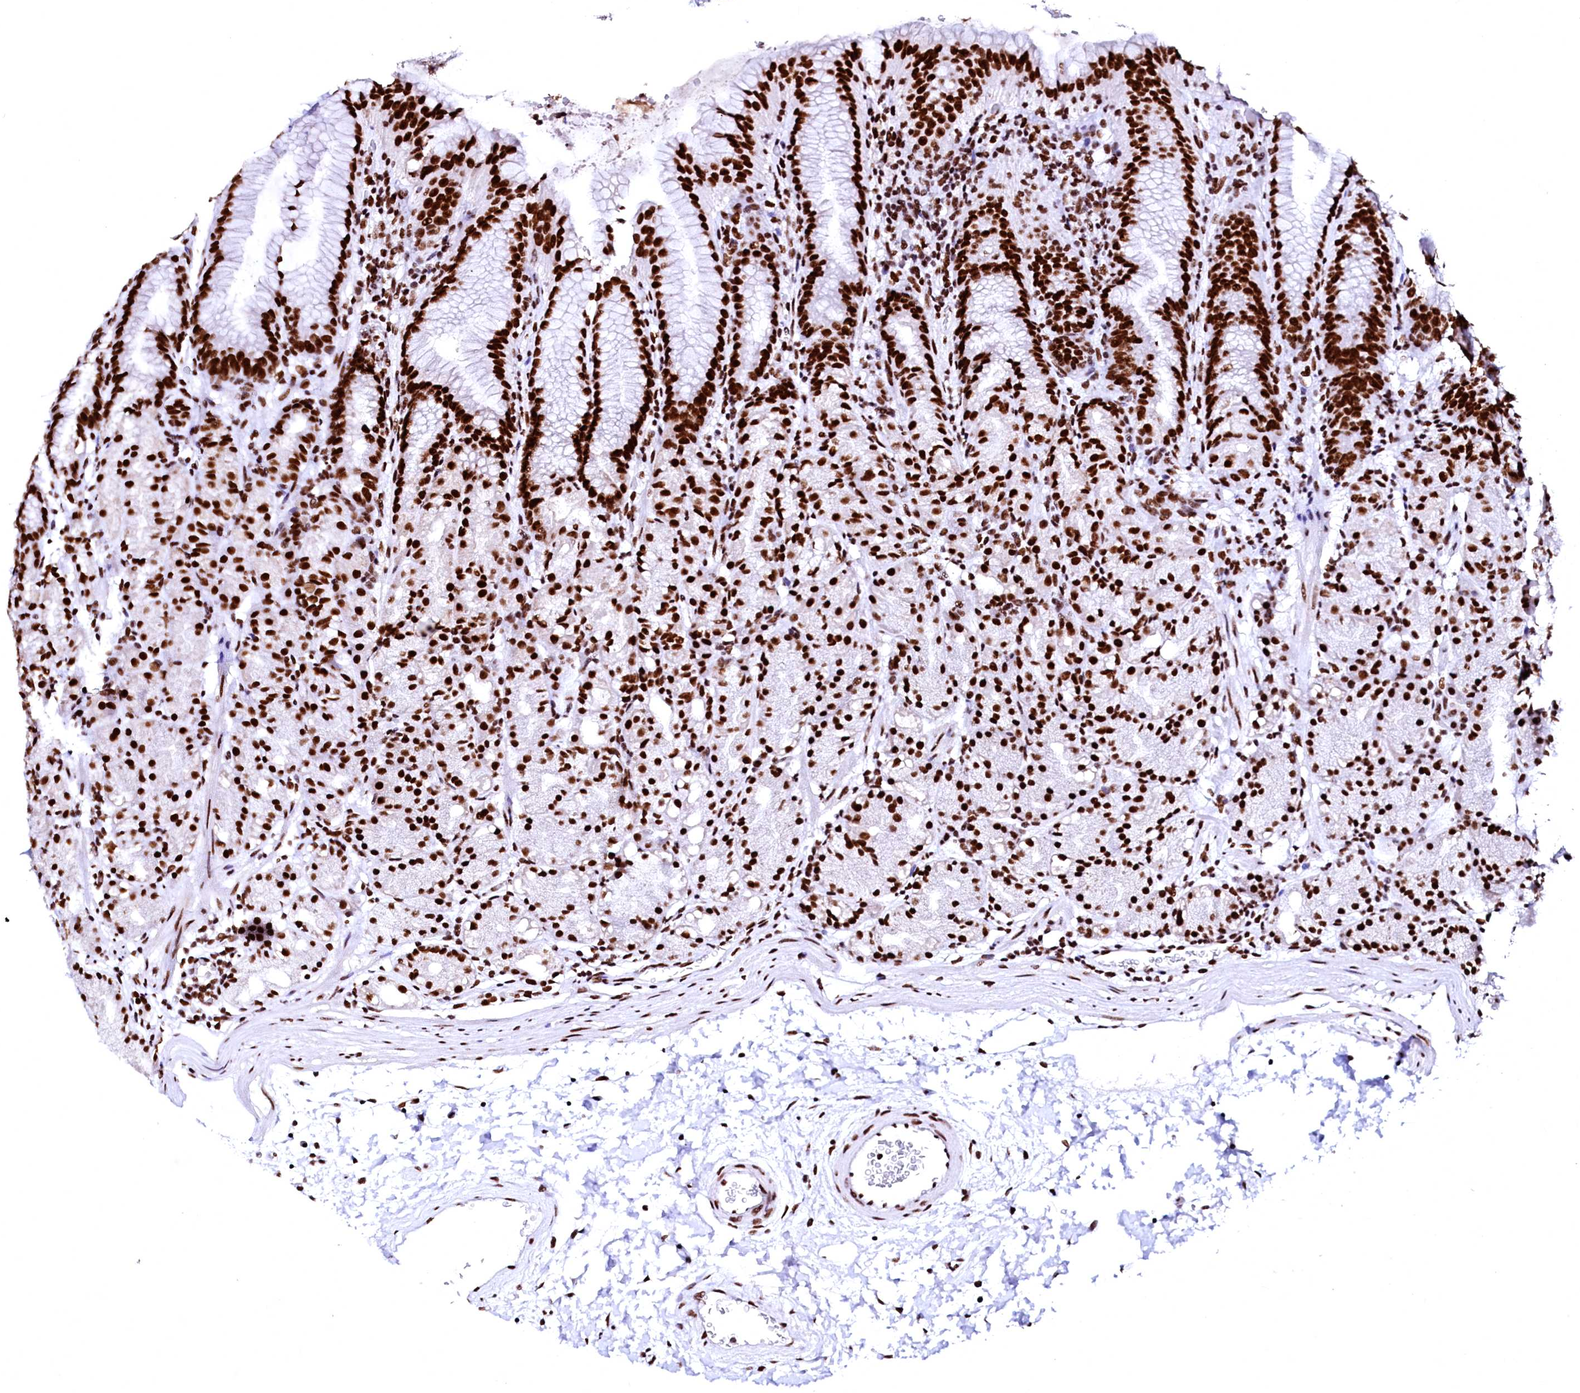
{"staining": {"intensity": "strong", "quantity": ">75%", "location": "nuclear"}, "tissue": "stomach", "cell_type": "Glandular cells", "image_type": "normal", "snomed": [{"axis": "morphology", "description": "Normal tissue, NOS"}, {"axis": "topography", "description": "Stomach, upper"}], "caption": "DAB immunohistochemical staining of benign stomach shows strong nuclear protein expression in about >75% of glandular cells.", "gene": "CPSF6", "patient": {"sex": "male", "age": 48}}